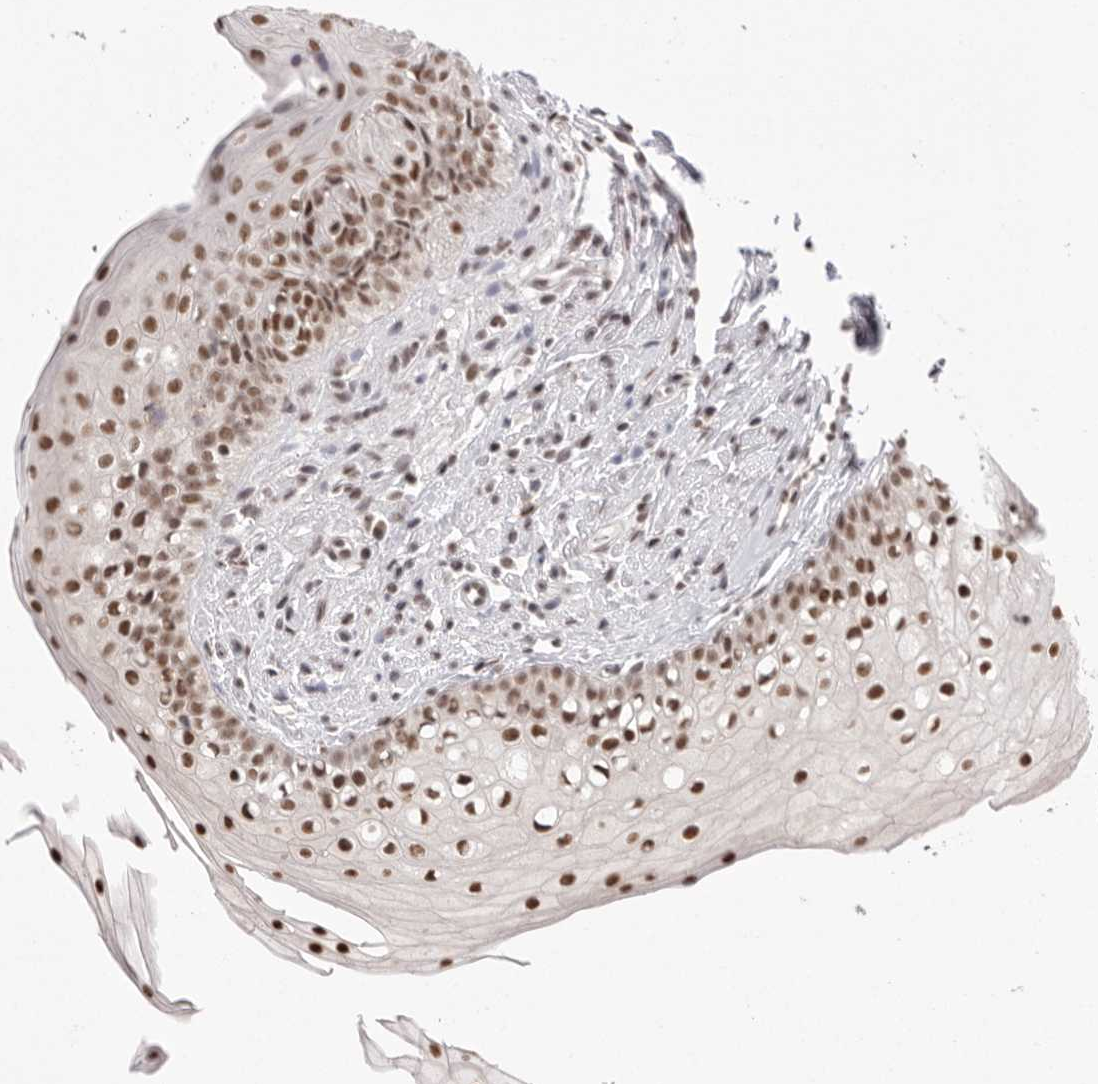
{"staining": {"intensity": "moderate", "quantity": ">75%", "location": "nuclear"}, "tissue": "oral mucosa", "cell_type": "Squamous epithelial cells", "image_type": "normal", "snomed": [{"axis": "morphology", "description": "Normal tissue, NOS"}, {"axis": "topography", "description": "Oral tissue"}], "caption": "Oral mucosa stained with DAB (3,3'-diaminobenzidine) immunohistochemistry (IHC) demonstrates medium levels of moderate nuclear positivity in about >75% of squamous epithelial cells. (Stains: DAB (3,3'-diaminobenzidine) in brown, nuclei in blue, Microscopy: brightfield microscopy at high magnification).", "gene": "BCLAF3", "patient": {"sex": "male", "age": 28}}